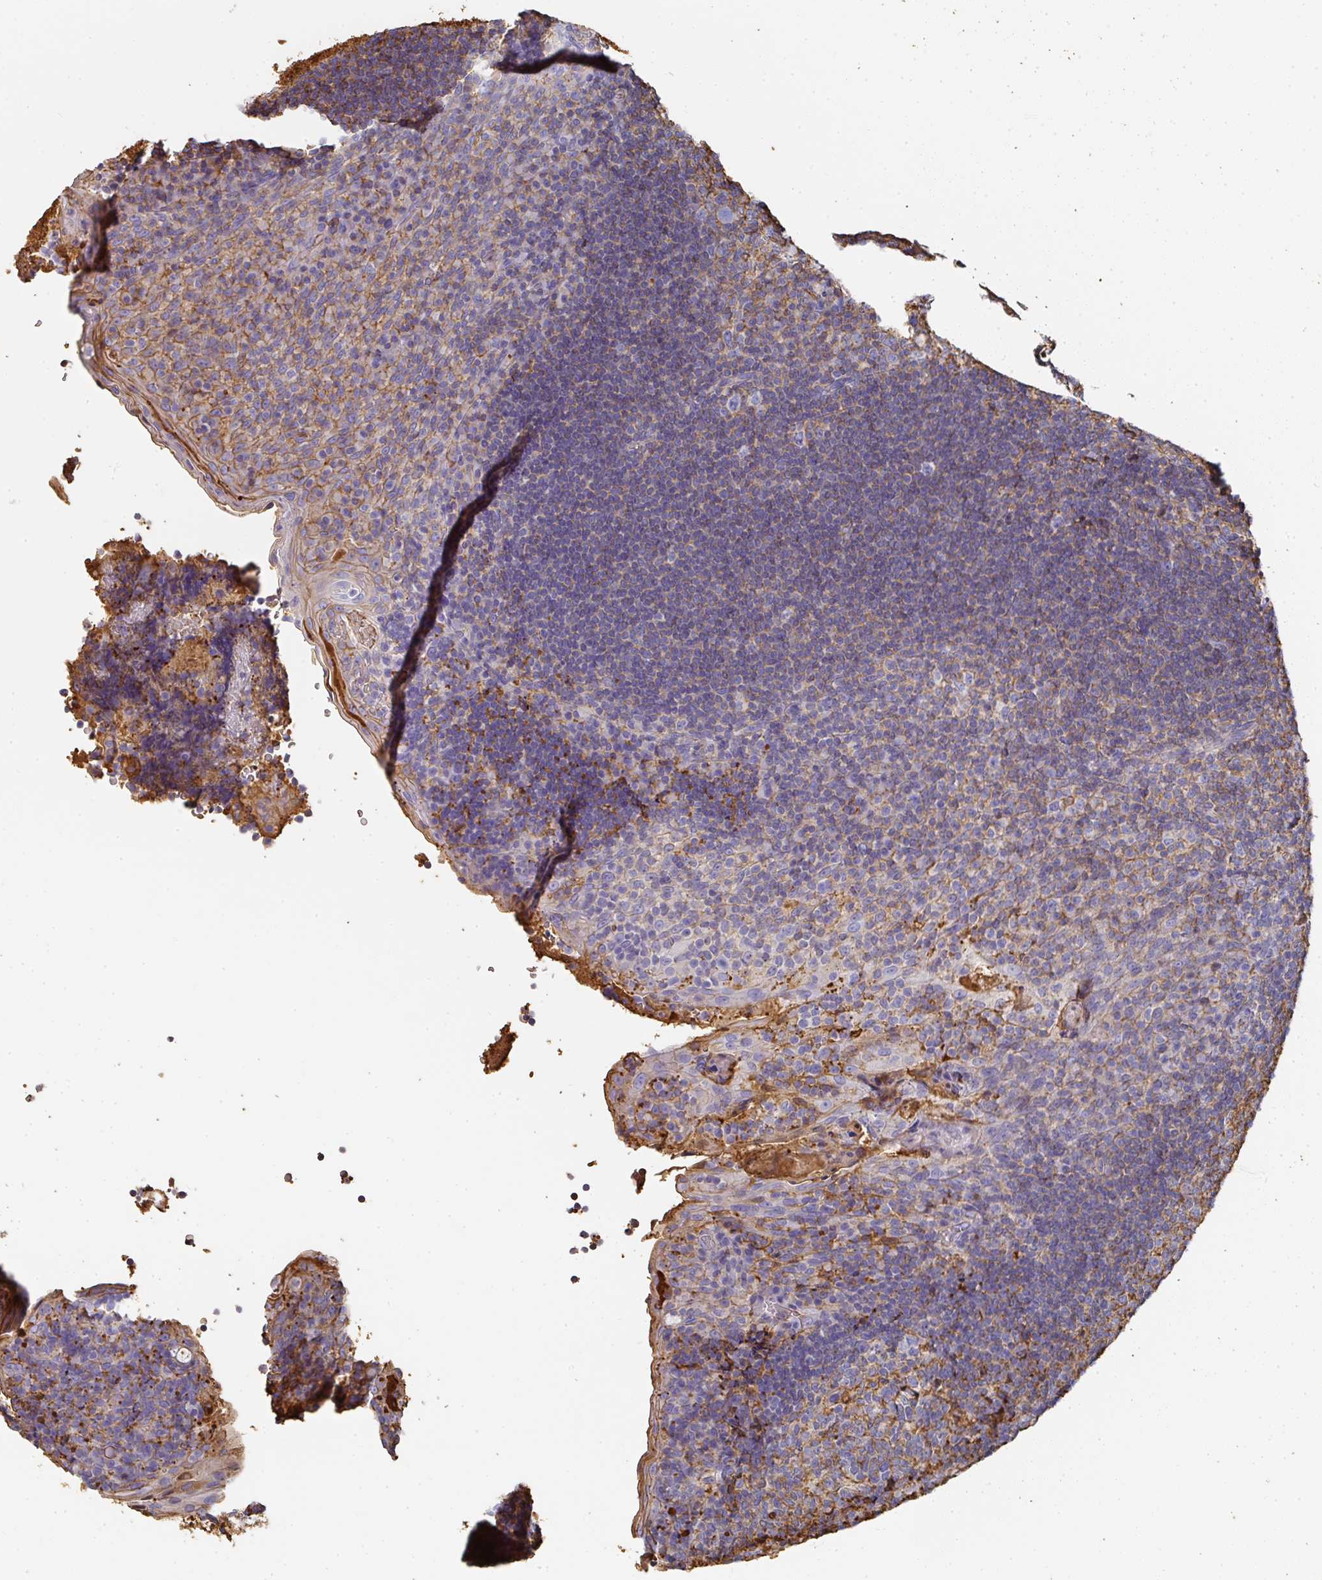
{"staining": {"intensity": "weak", "quantity": "25%-75%", "location": "cytoplasmic/membranous"}, "tissue": "tonsil", "cell_type": "Germinal center cells", "image_type": "normal", "snomed": [{"axis": "morphology", "description": "Normal tissue, NOS"}, {"axis": "topography", "description": "Tonsil"}], "caption": "High-magnification brightfield microscopy of benign tonsil stained with DAB (brown) and counterstained with hematoxylin (blue). germinal center cells exhibit weak cytoplasmic/membranous positivity is identified in approximately25%-75% of cells.", "gene": "ALB", "patient": {"sex": "male", "age": 17}}